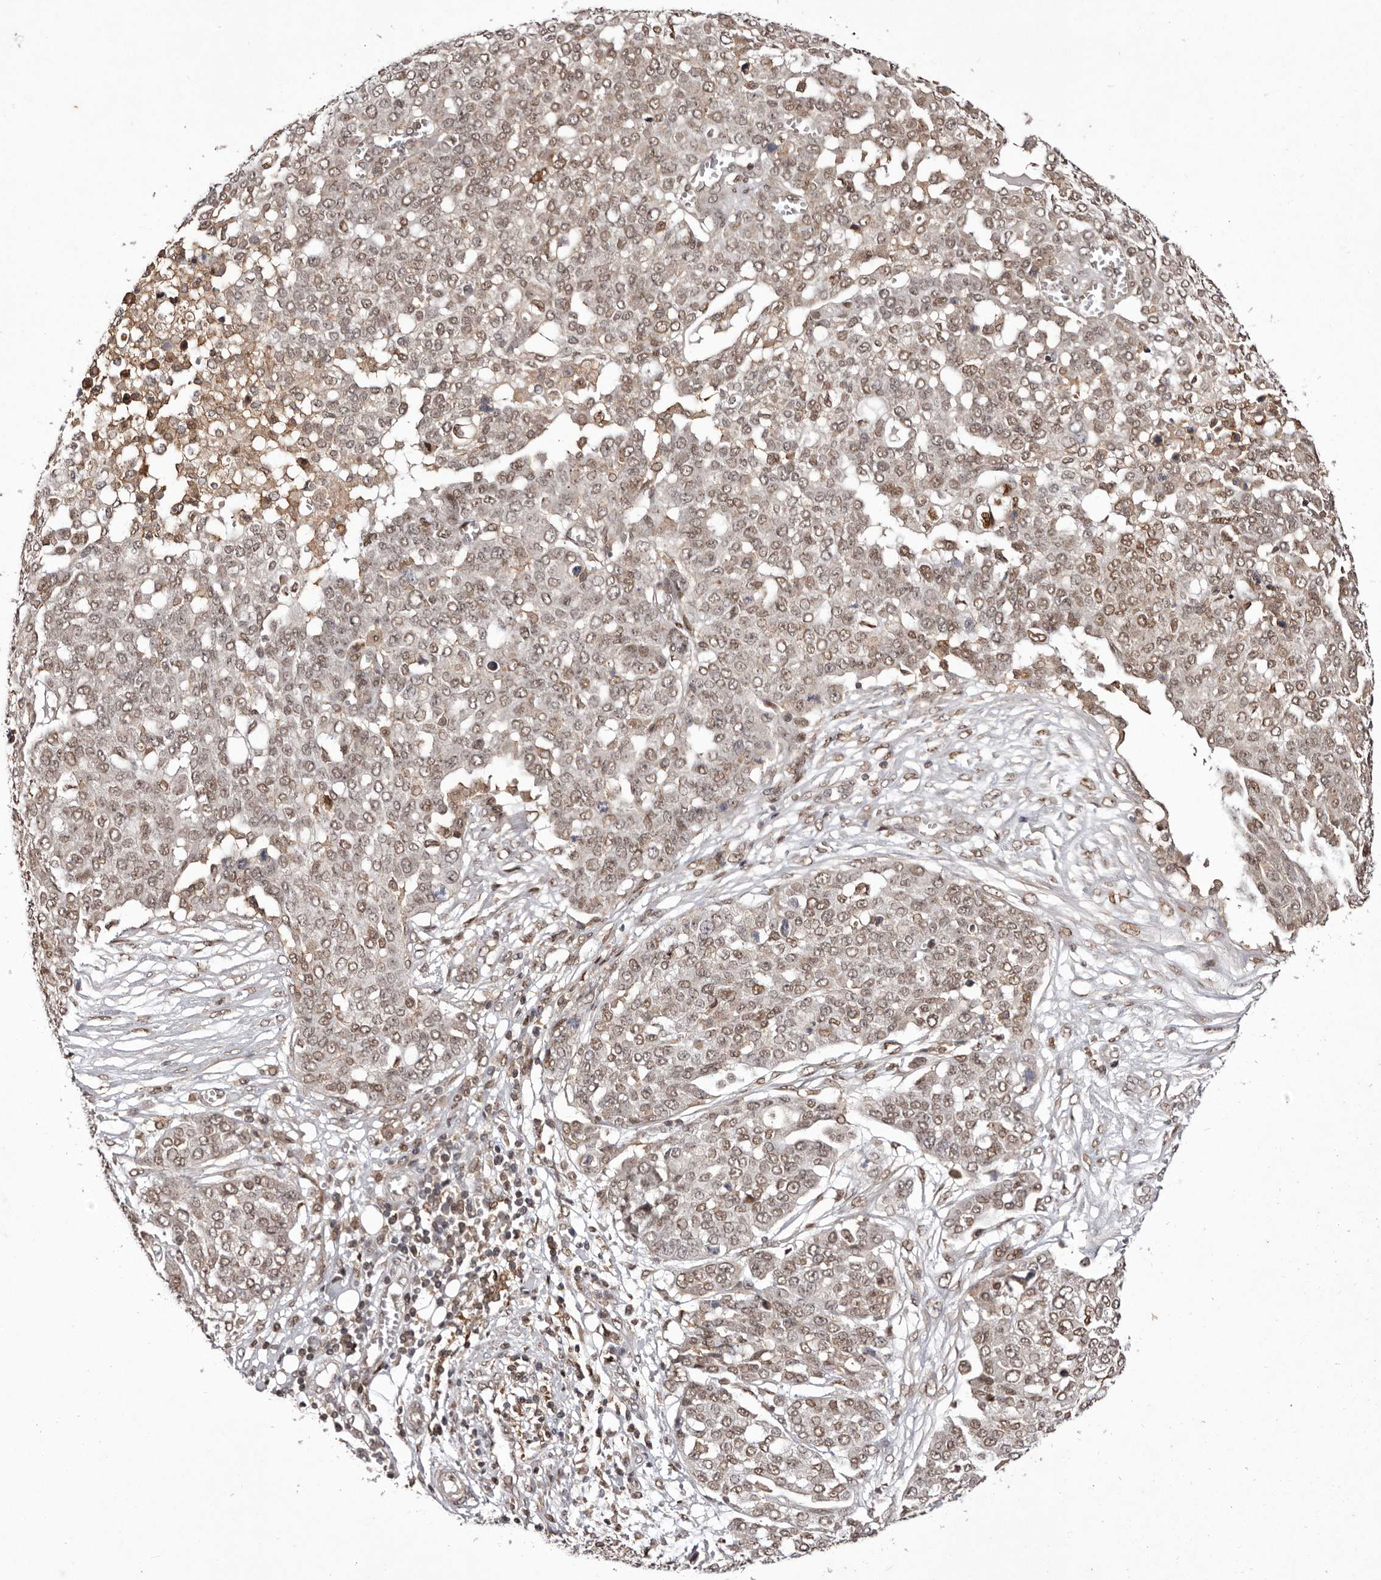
{"staining": {"intensity": "weak", "quantity": ">75%", "location": "nuclear"}, "tissue": "ovarian cancer", "cell_type": "Tumor cells", "image_type": "cancer", "snomed": [{"axis": "morphology", "description": "Cystadenocarcinoma, serous, NOS"}, {"axis": "topography", "description": "Soft tissue"}, {"axis": "topography", "description": "Ovary"}], "caption": "Weak nuclear positivity for a protein is identified in approximately >75% of tumor cells of ovarian cancer (serous cystadenocarcinoma) using immunohistochemistry (IHC).", "gene": "FBXO5", "patient": {"sex": "female", "age": 57}}